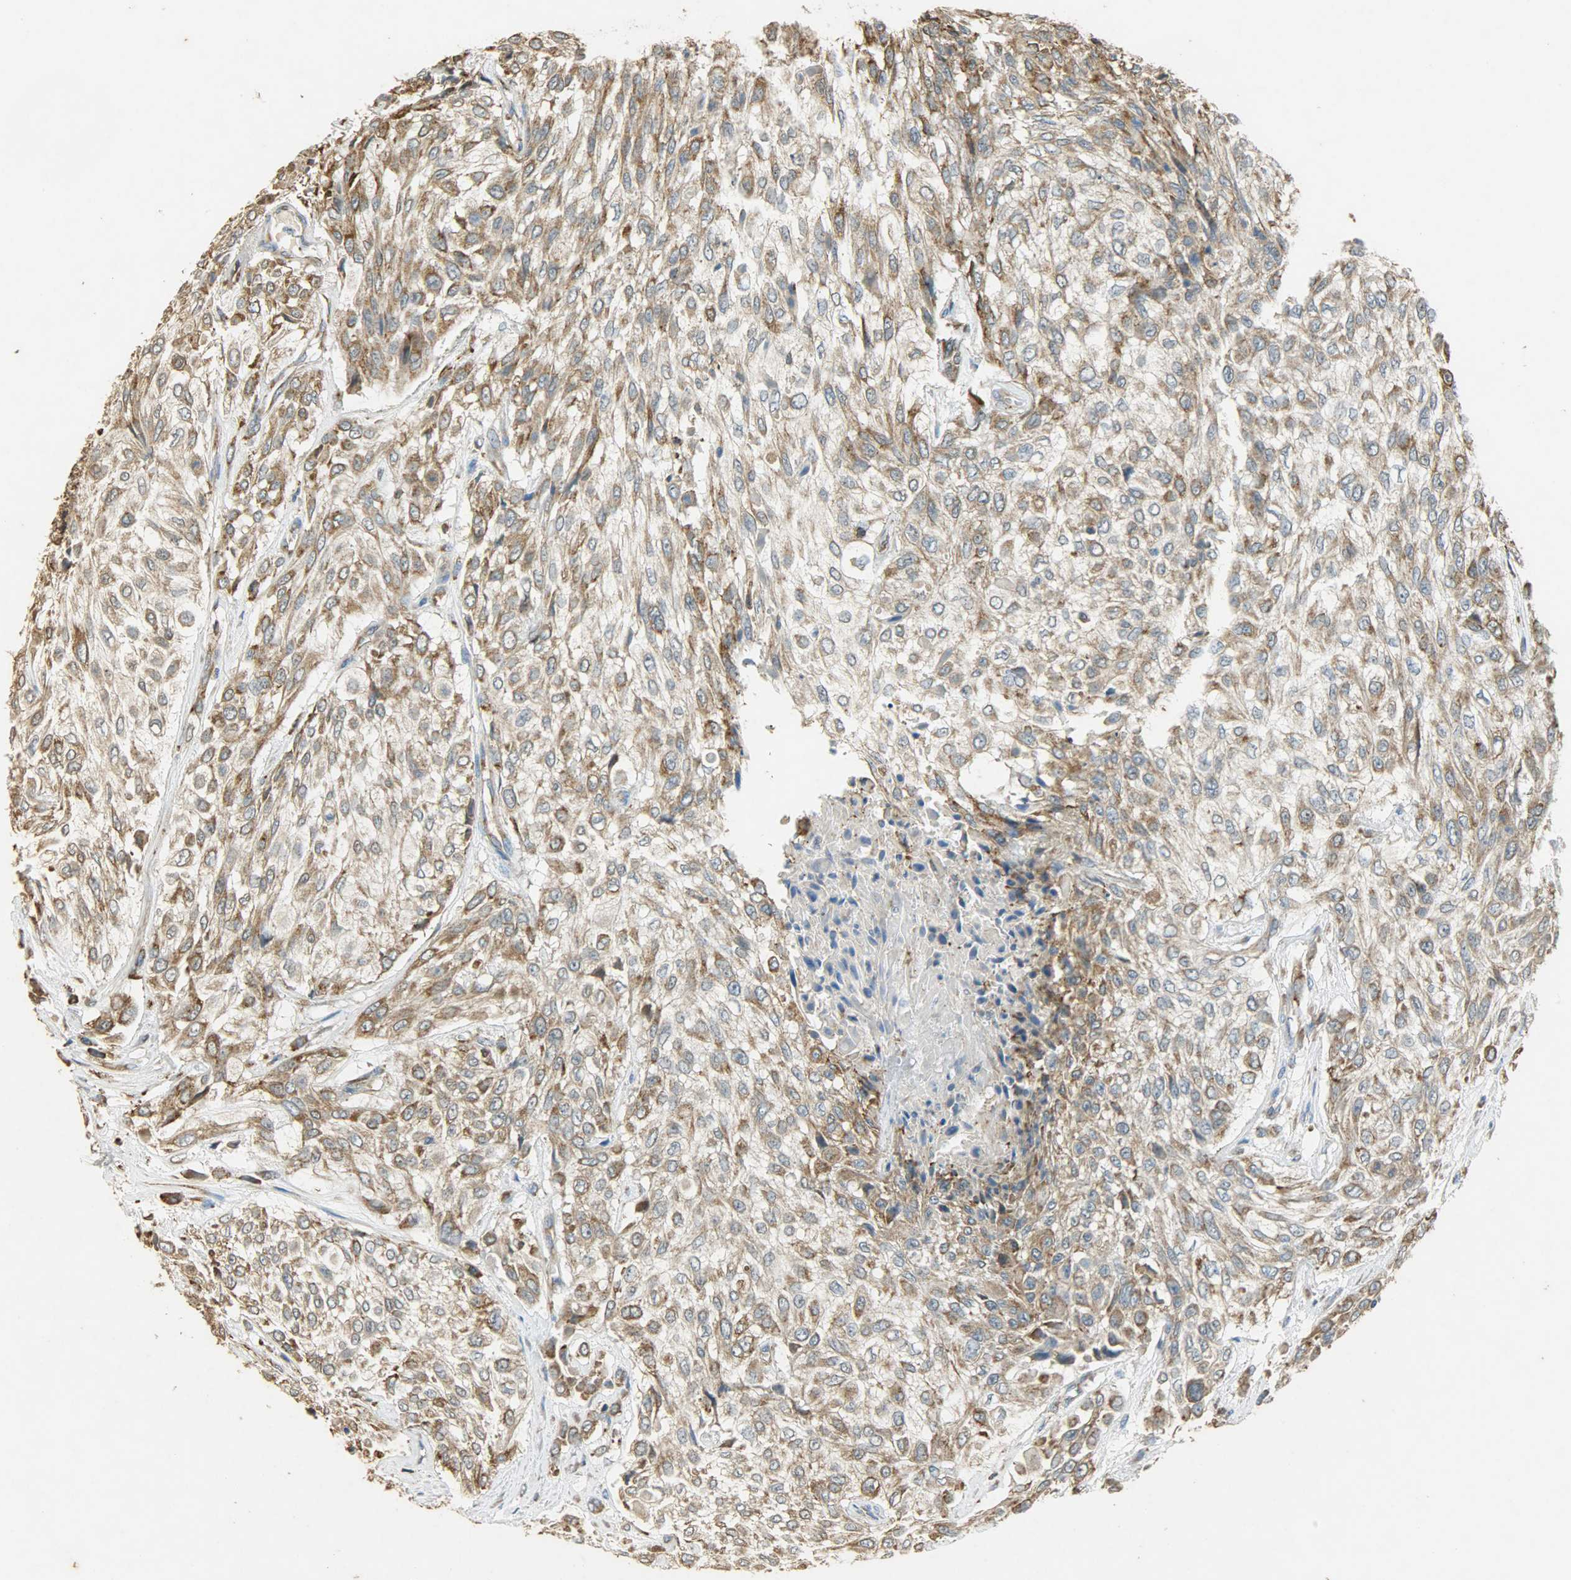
{"staining": {"intensity": "moderate", "quantity": ">75%", "location": "cytoplasmic/membranous"}, "tissue": "urothelial cancer", "cell_type": "Tumor cells", "image_type": "cancer", "snomed": [{"axis": "morphology", "description": "Urothelial carcinoma, High grade"}, {"axis": "topography", "description": "Urinary bladder"}], "caption": "Urothelial carcinoma (high-grade) stained with IHC demonstrates moderate cytoplasmic/membranous positivity in approximately >75% of tumor cells.", "gene": "HSPA5", "patient": {"sex": "male", "age": 57}}